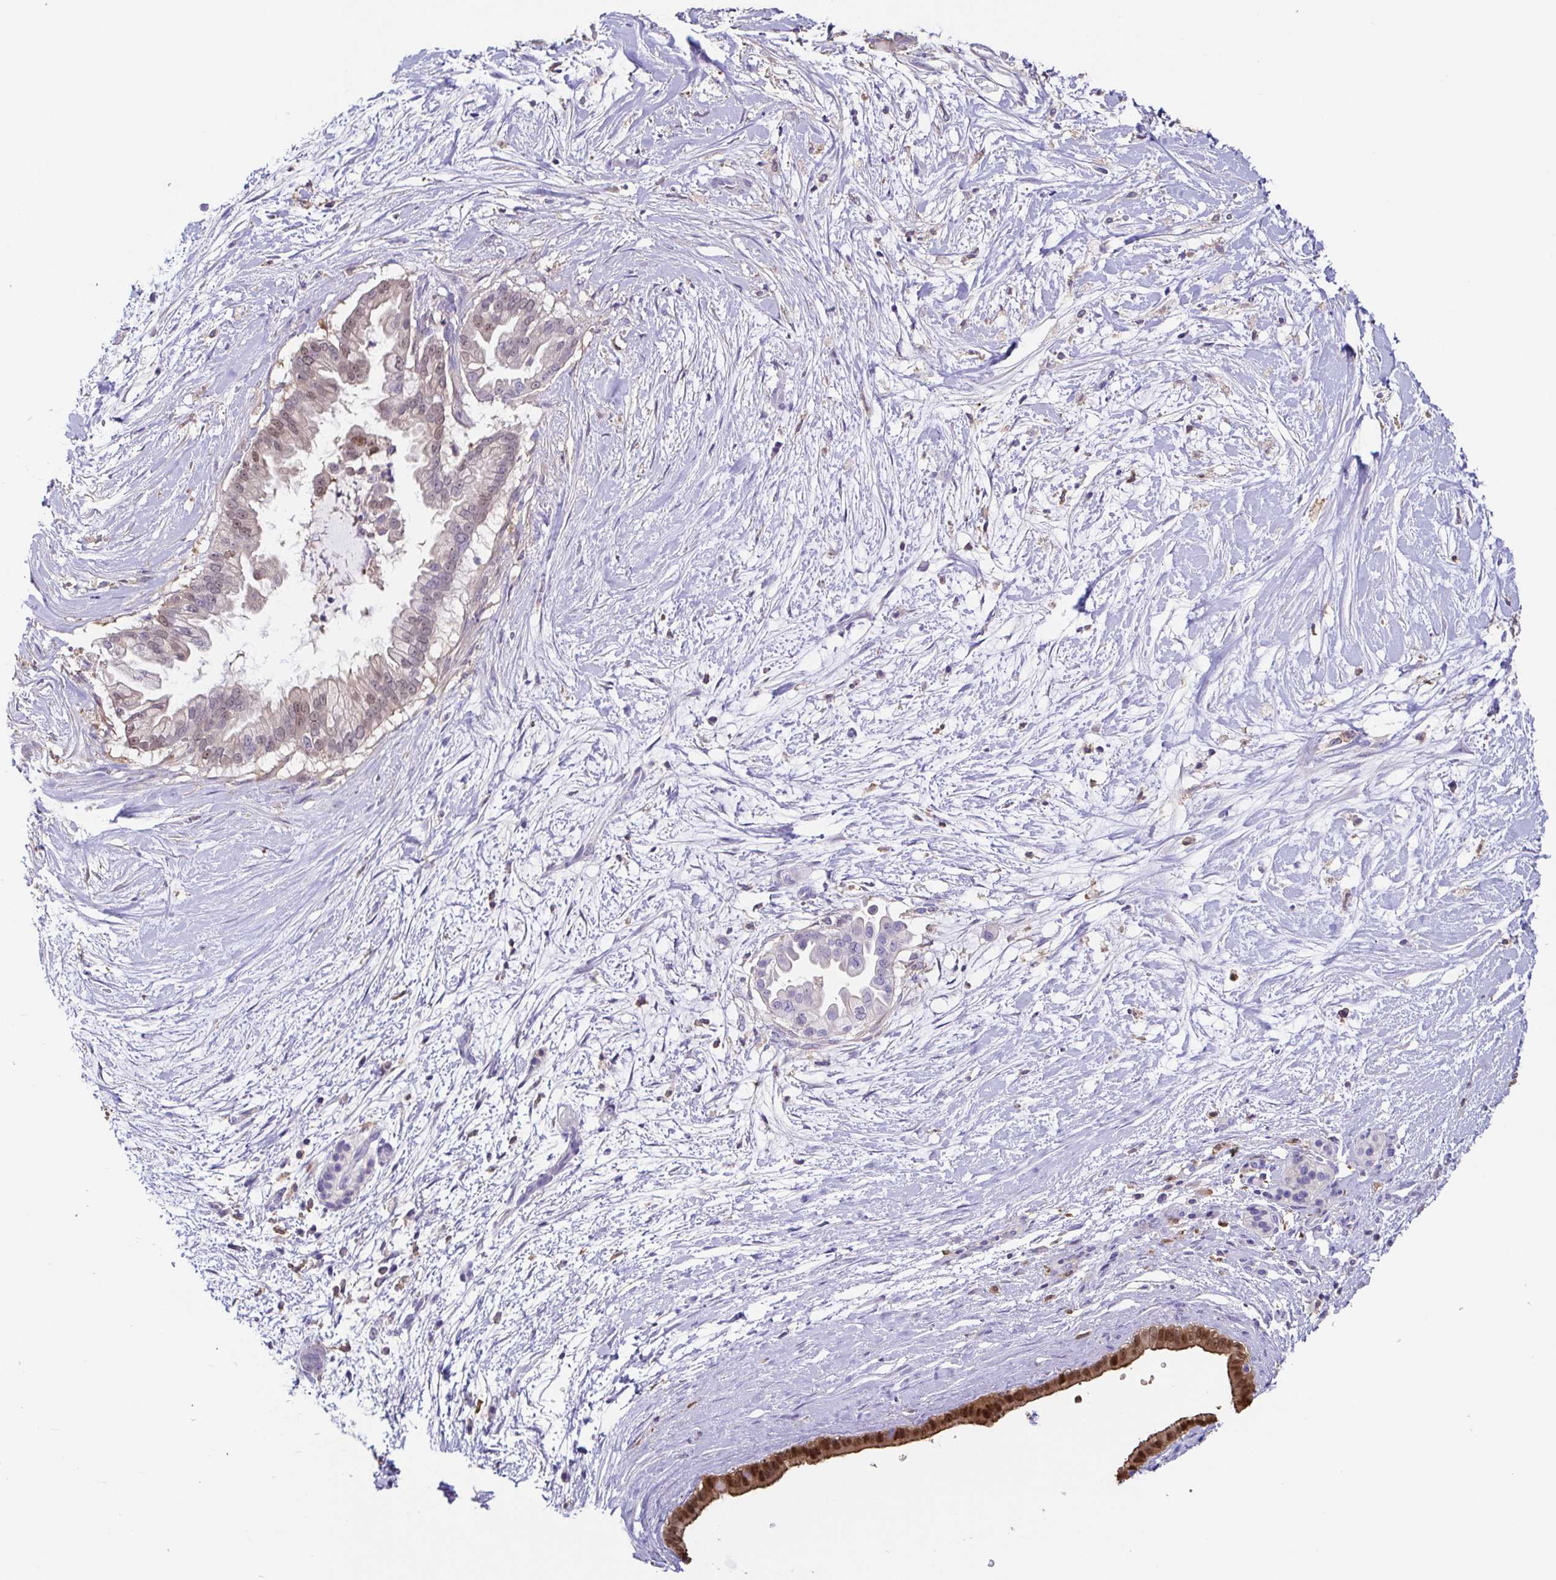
{"staining": {"intensity": "weak", "quantity": "<25%", "location": "nuclear"}, "tissue": "pancreatic cancer", "cell_type": "Tumor cells", "image_type": "cancer", "snomed": [{"axis": "morphology", "description": "Adenocarcinoma, NOS"}, {"axis": "topography", "description": "Pancreas"}], "caption": "DAB (3,3'-diaminobenzidine) immunohistochemical staining of adenocarcinoma (pancreatic) displays no significant expression in tumor cells.", "gene": "ANXA10", "patient": {"sex": "female", "age": 69}}